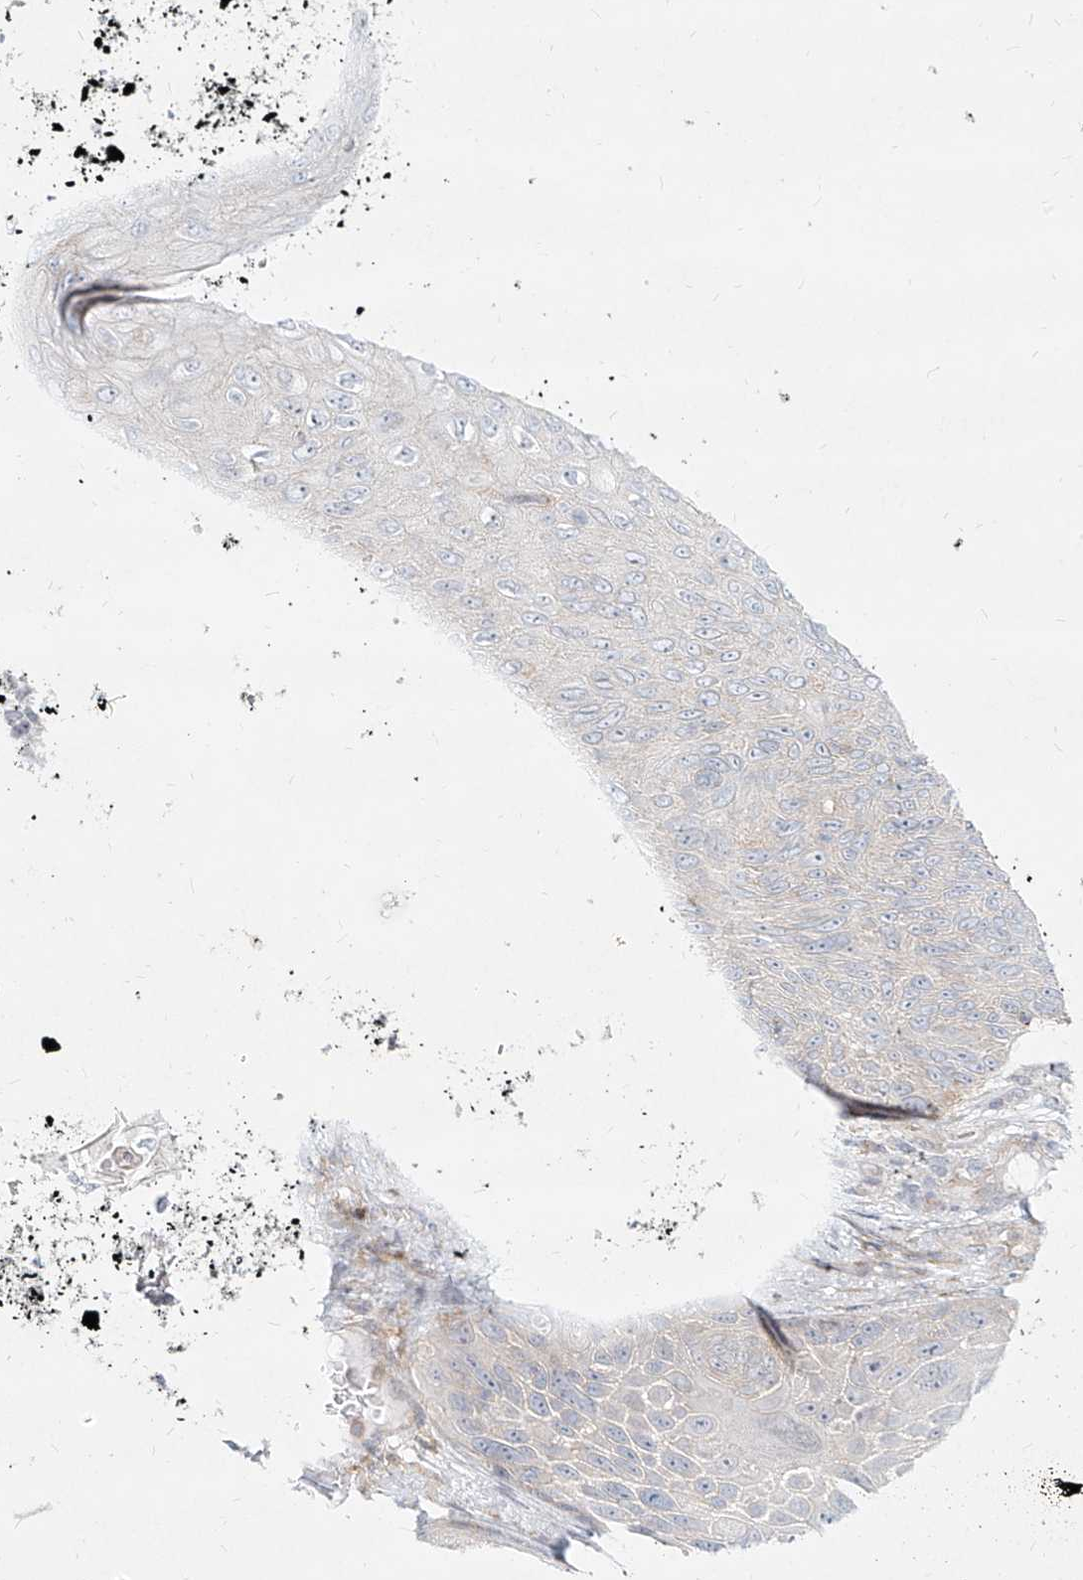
{"staining": {"intensity": "negative", "quantity": "none", "location": "none"}, "tissue": "skin cancer", "cell_type": "Tumor cells", "image_type": "cancer", "snomed": [{"axis": "morphology", "description": "Squamous cell carcinoma, NOS"}, {"axis": "topography", "description": "Skin"}], "caption": "Protein analysis of skin cancer demonstrates no significant staining in tumor cells.", "gene": "SLC2A12", "patient": {"sex": "female", "age": 88}}